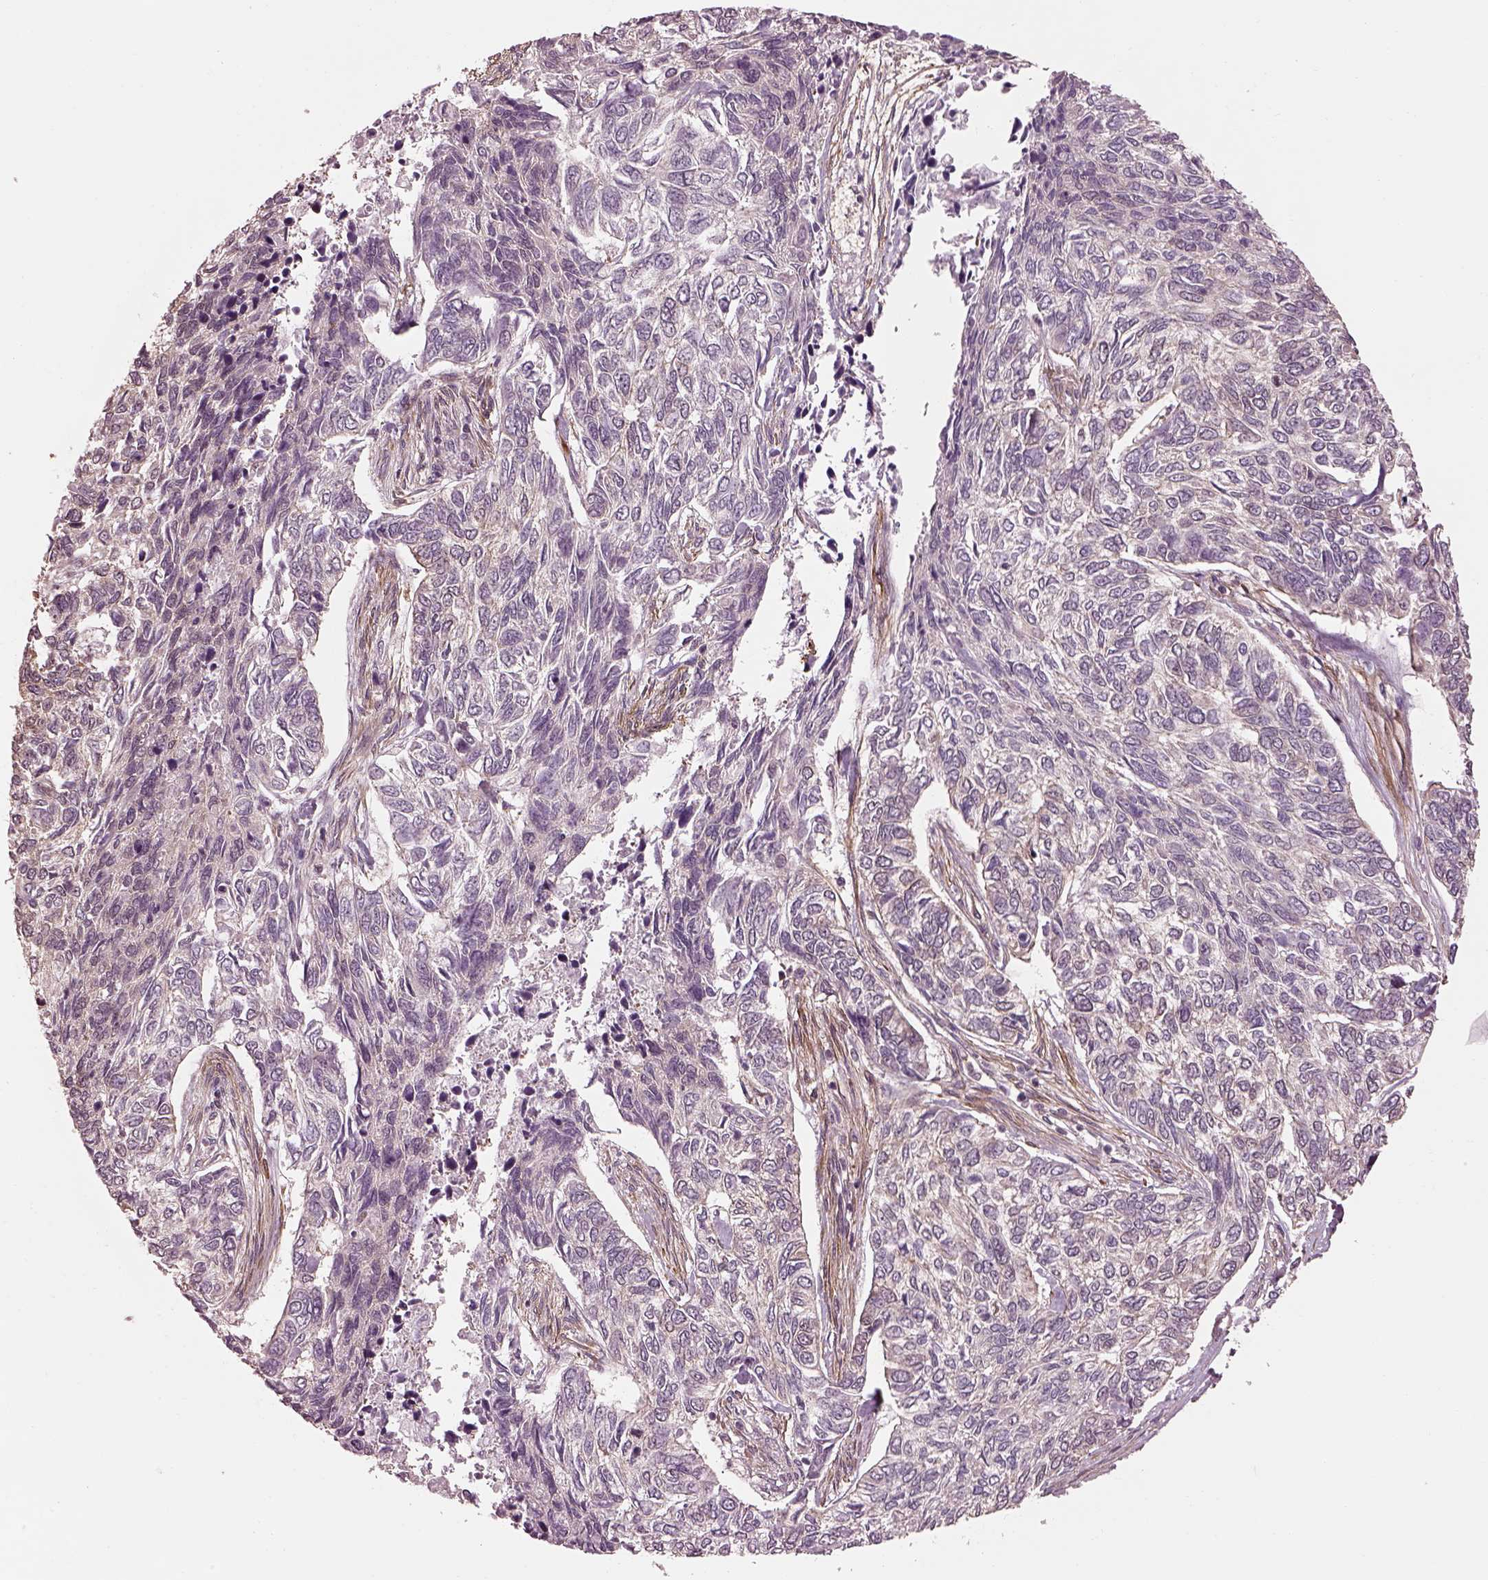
{"staining": {"intensity": "weak", "quantity": "<25%", "location": "cytoplasmic/membranous"}, "tissue": "skin cancer", "cell_type": "Tumor cells", "image_type": "cancer", "snomed": [{"axis": "morphology", "description": "Basal cell carcinoma"}, {"axis": "topography", "description": "Skin"}], "caption": "Micrograph shows no significant protein expression in tumor cells of skin basal cell carcinoma.", "gene": "LSM14A", "patient": {"sex": "female", "age": 65}}